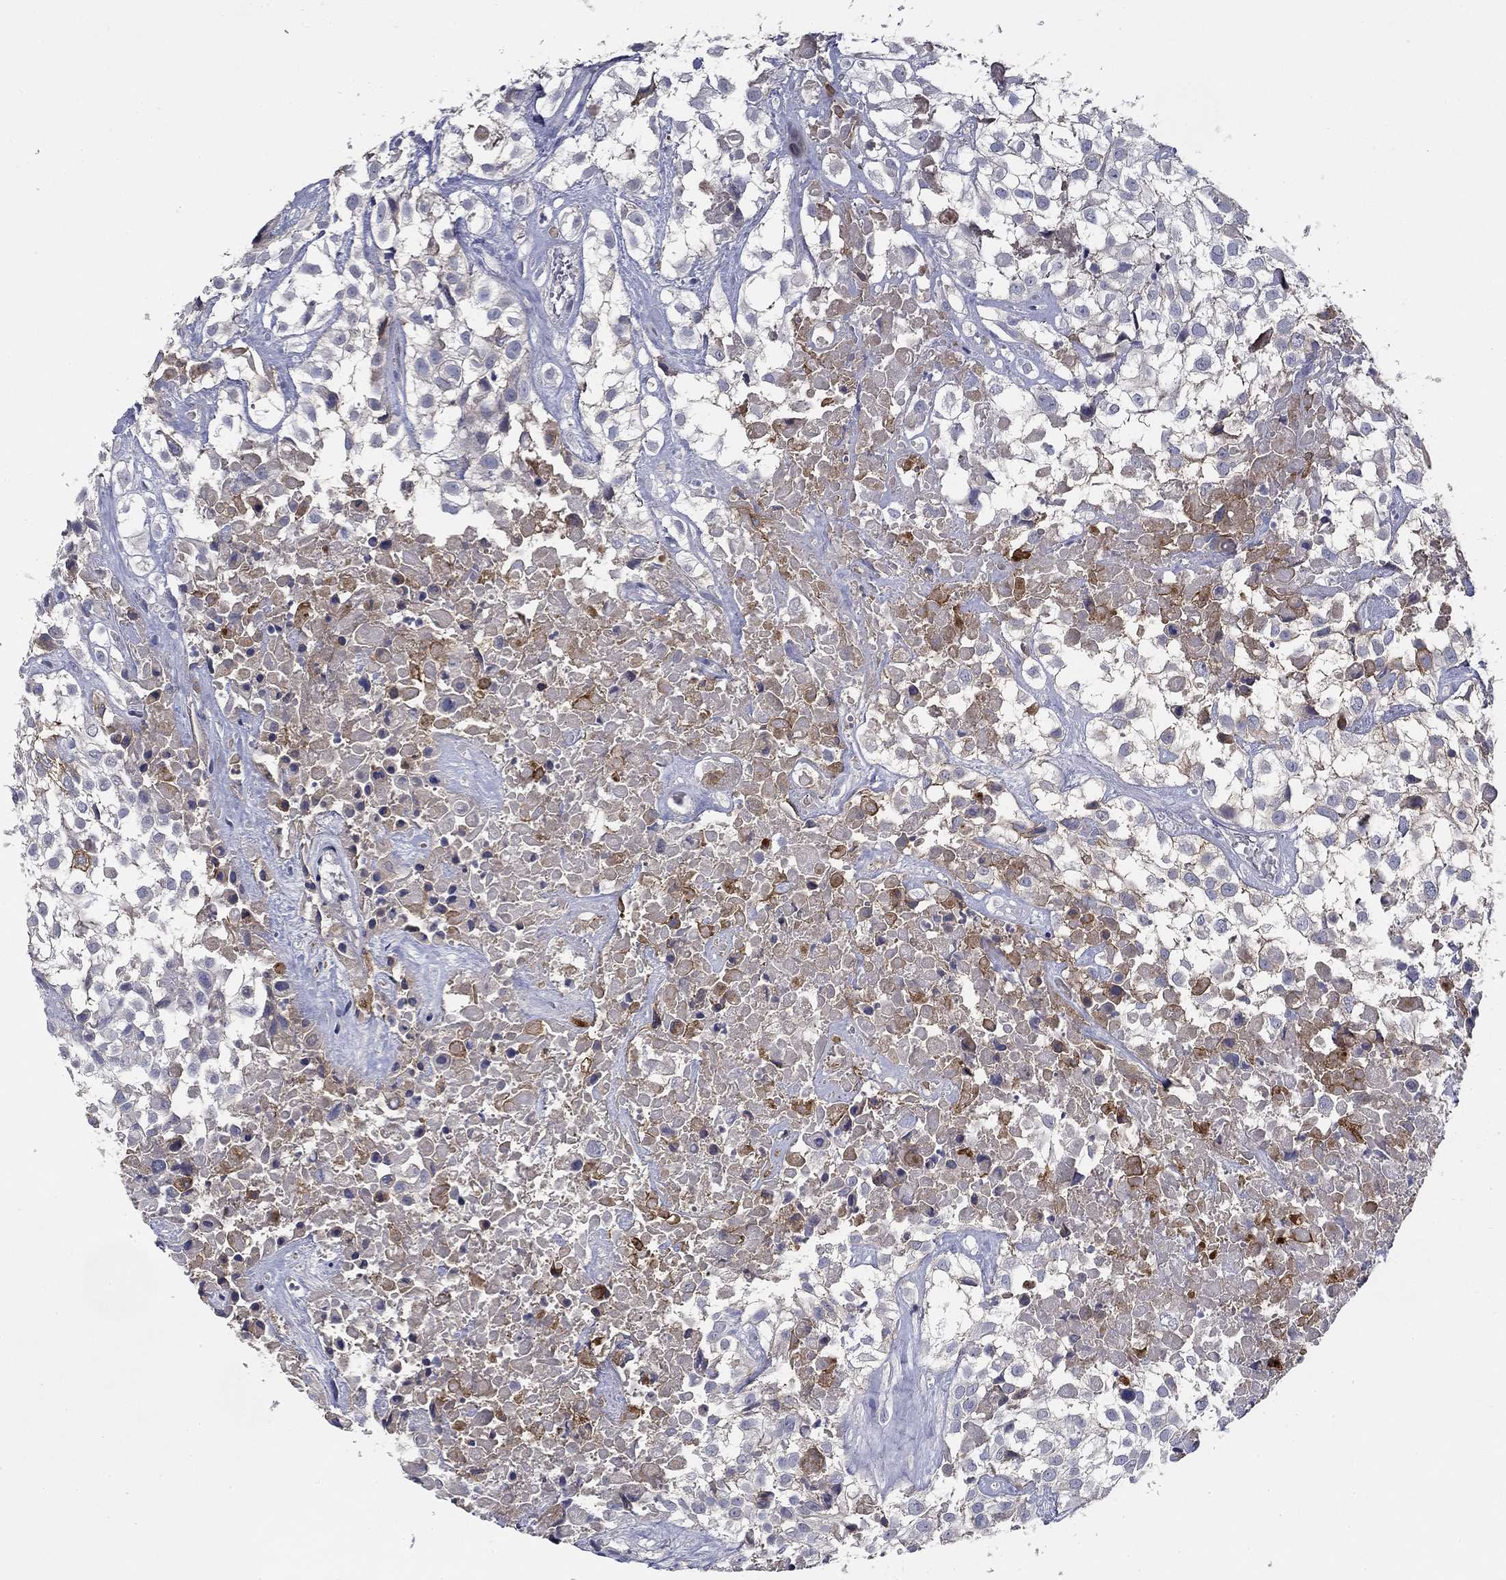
{"staining": {"intensity": "negative", "quantity": "none", "location": "none"}, "tissue": "urothelial cancer", "cell_type": "Tumor cells", "image_type": "cancer", "snomed": [{"axis": "morphology", "description": "Urothelial carcinoma, High grade"}, {"axis": "topography", "description": "Urinary bladder"}], "caption": "Urothelial cancer was stained to show a protein in brown. There is no significant staining in tumor cells.", "gene": "CD274", "patient": {"sex": "male", "age": 56}}